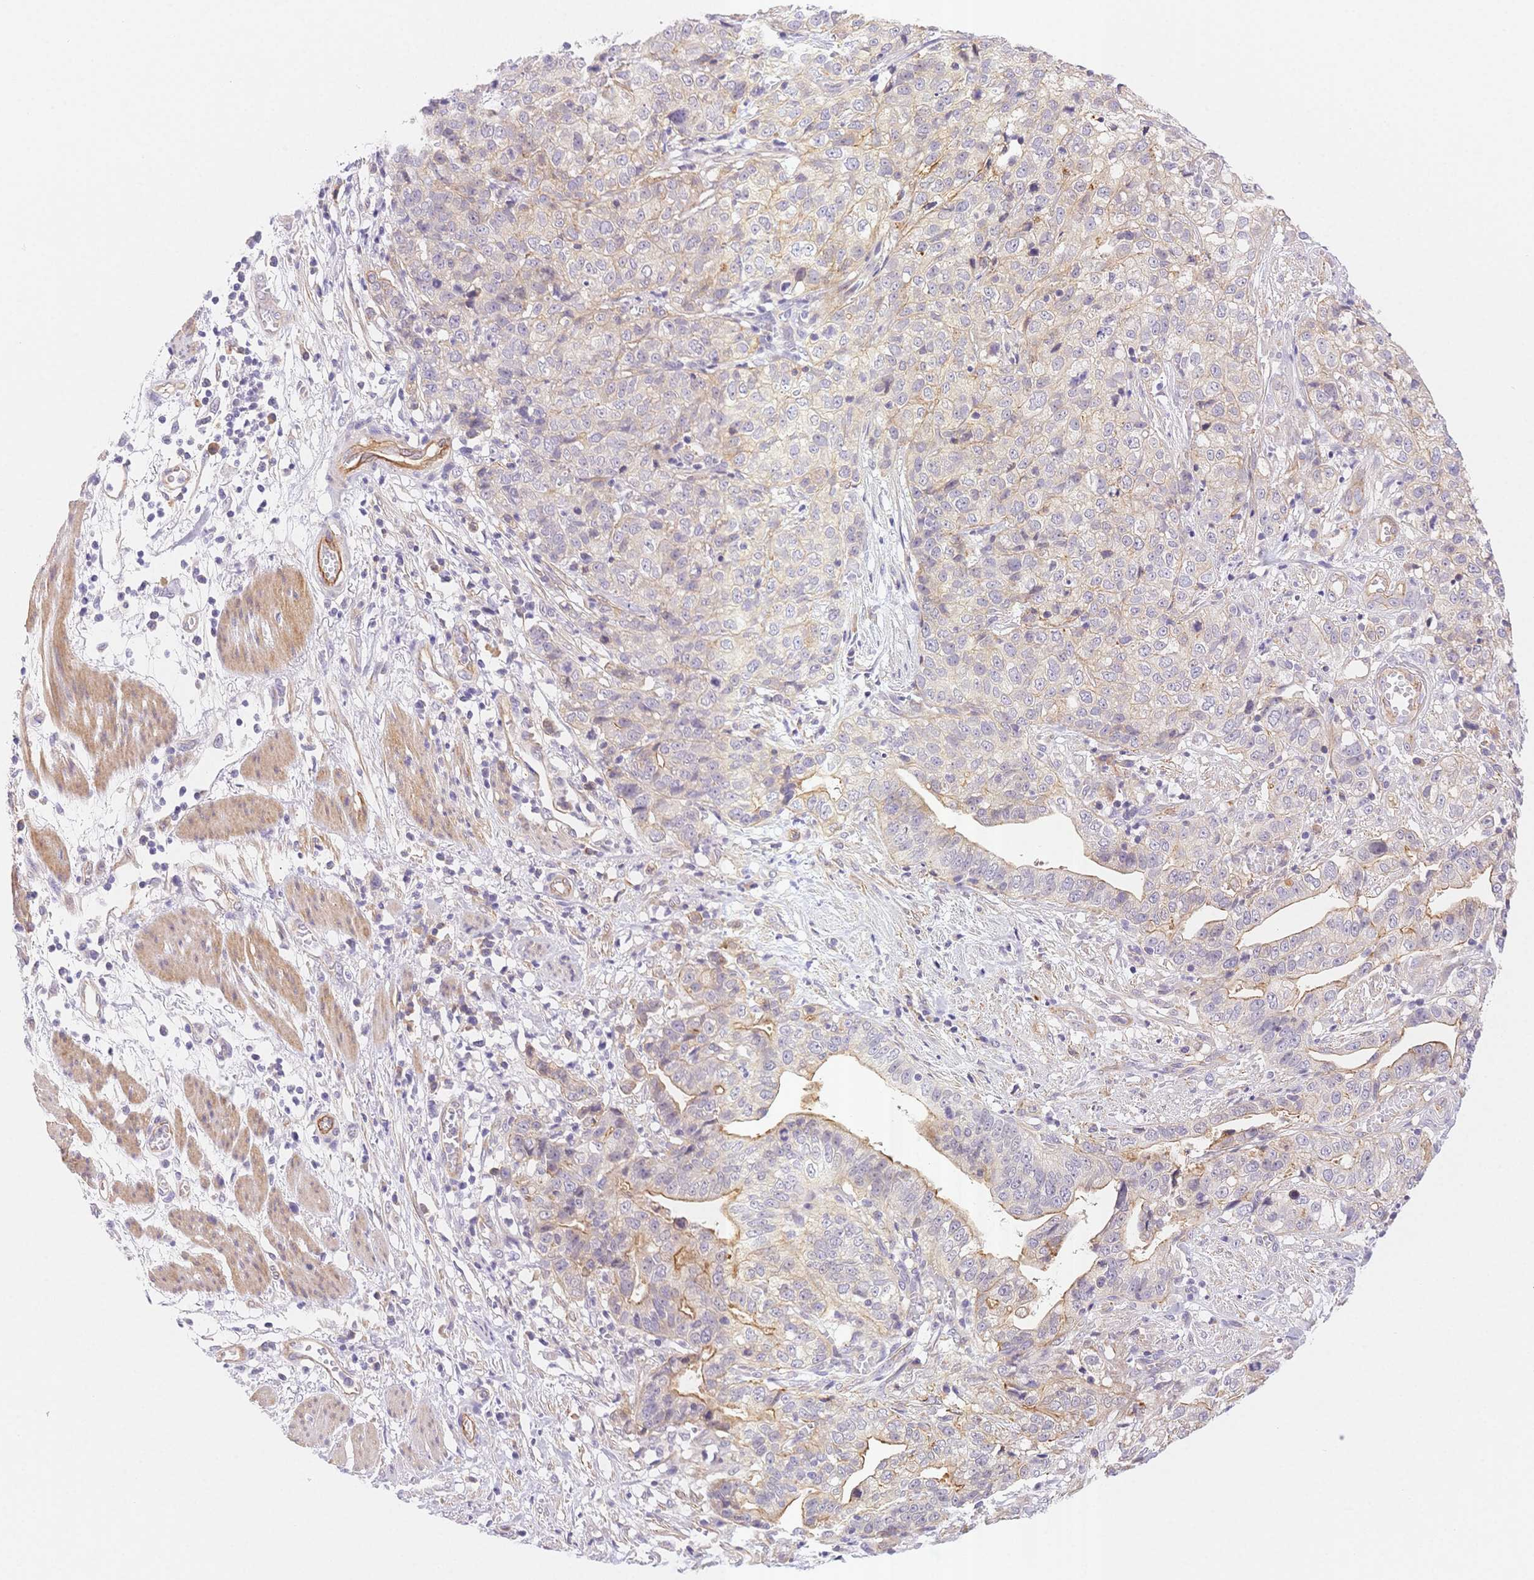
{"staining": {"intensity": "moderate", "quantity": "<25%", "location": "cytoplasmic/membranous"}, "tissue": "stomach cancer", "cell_type": "Tumor cells", "image_type": "cancer", "snomed": [{"axis": "morphology", "description": "Adenocarcinoma, NOS"}, {"axis": "topography", "description": "Stomach, upper"}], "caption": "Moderate cytoplasmic/membranous protein positivity is appreciated in approximately <25% of tumor cells in stomach cancer (adenocarcinoma).", "gene": "CSN1S1", "patient": {"sex": "female", "age": 67}}